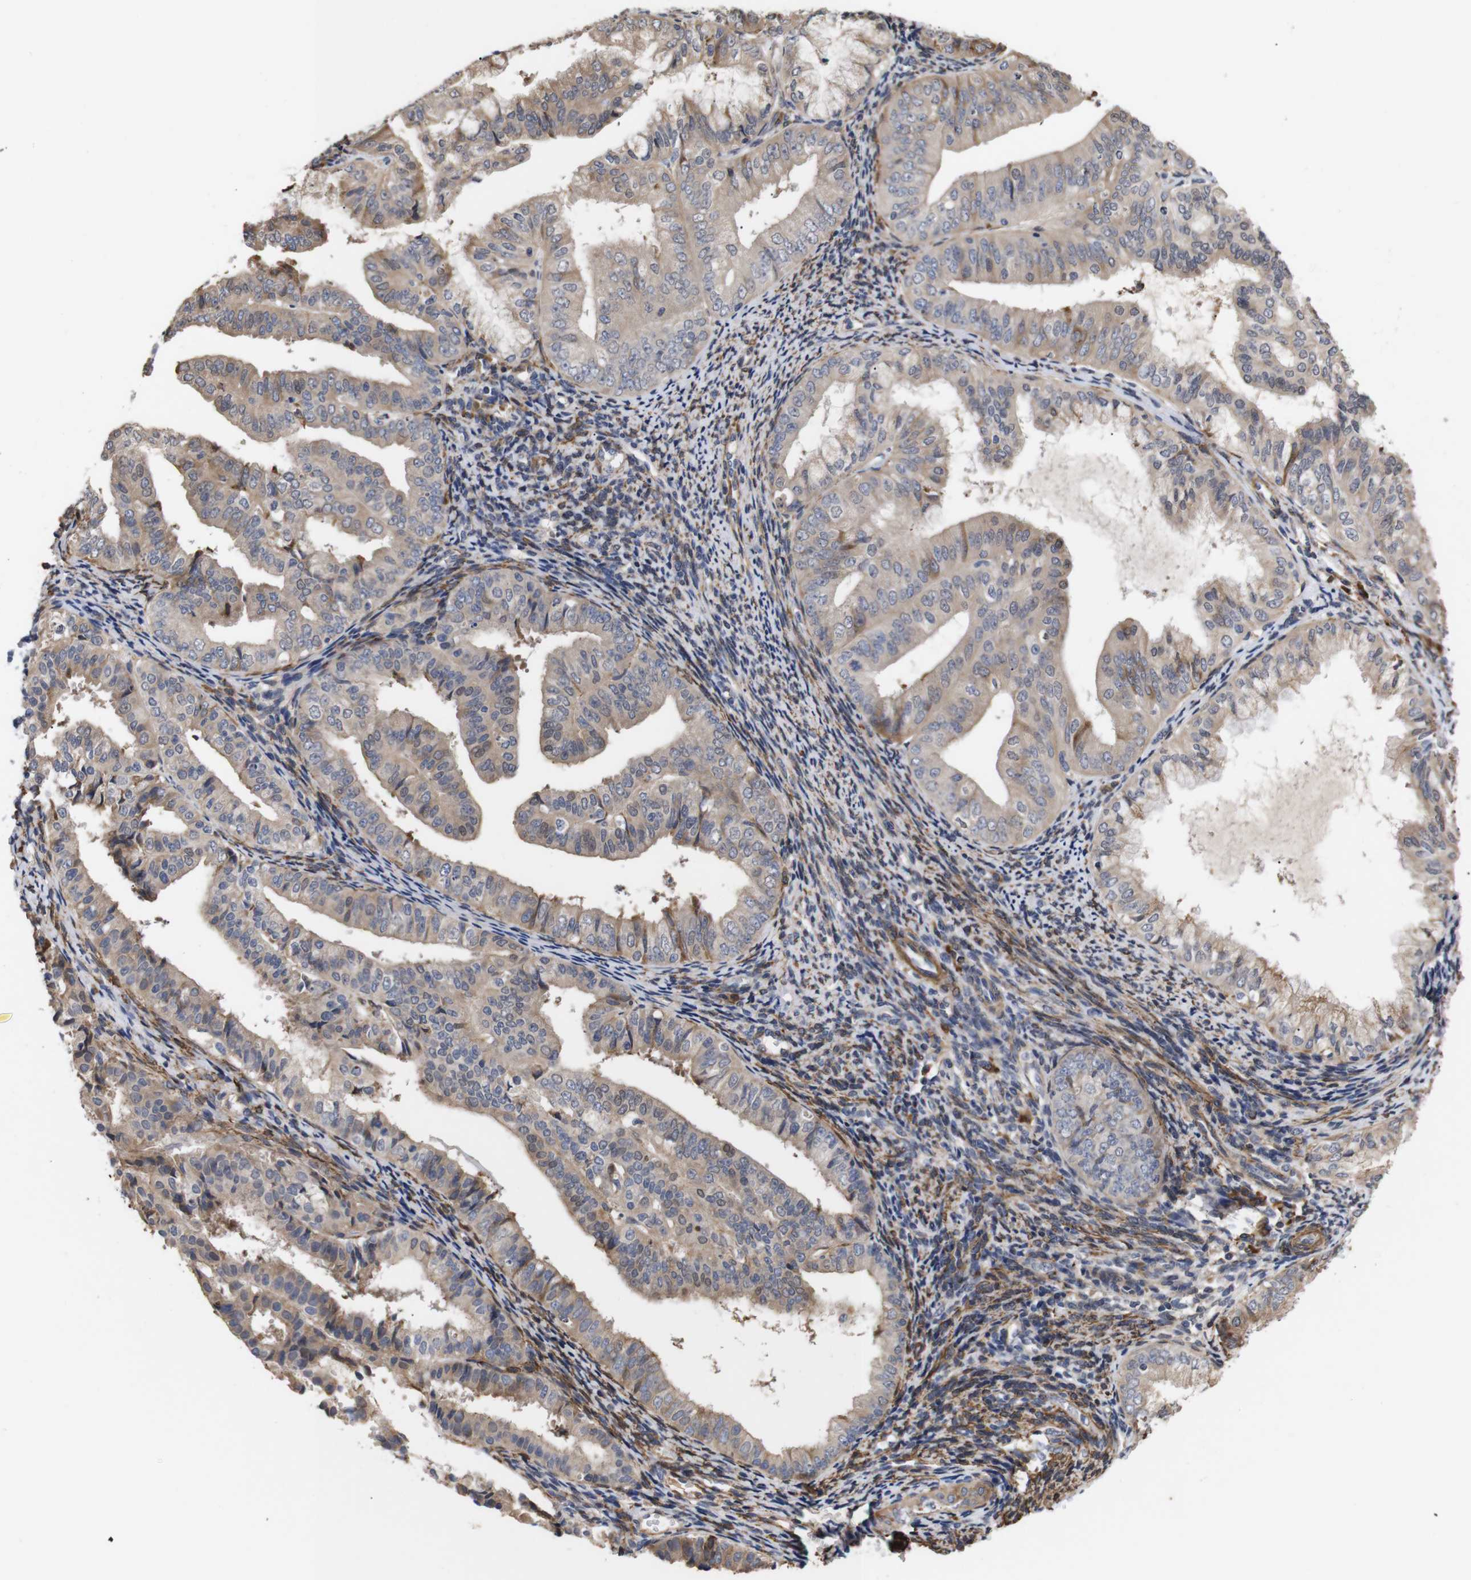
{"staining": {"intensity": "moderate", "quantity": ">75%", "location": "cytoplasmic/membranous"}, "tissue": "endometrial cancer", "cell_type": "Tumor cells", "image_type": "cancer", "snomed": [{"axis": "morphology", "description": "Adenocarcinoma, NOS"}, {"axis": "topography", "description": "Endometrium"}], "caption": "A medium amount of moderate cytoplasmic/membranous staining is seen in about >75% of tumor cells in endometrial cancer tissue.", "gene": "PDLIM5", "patient": {"sex": "female", "age": 63}}